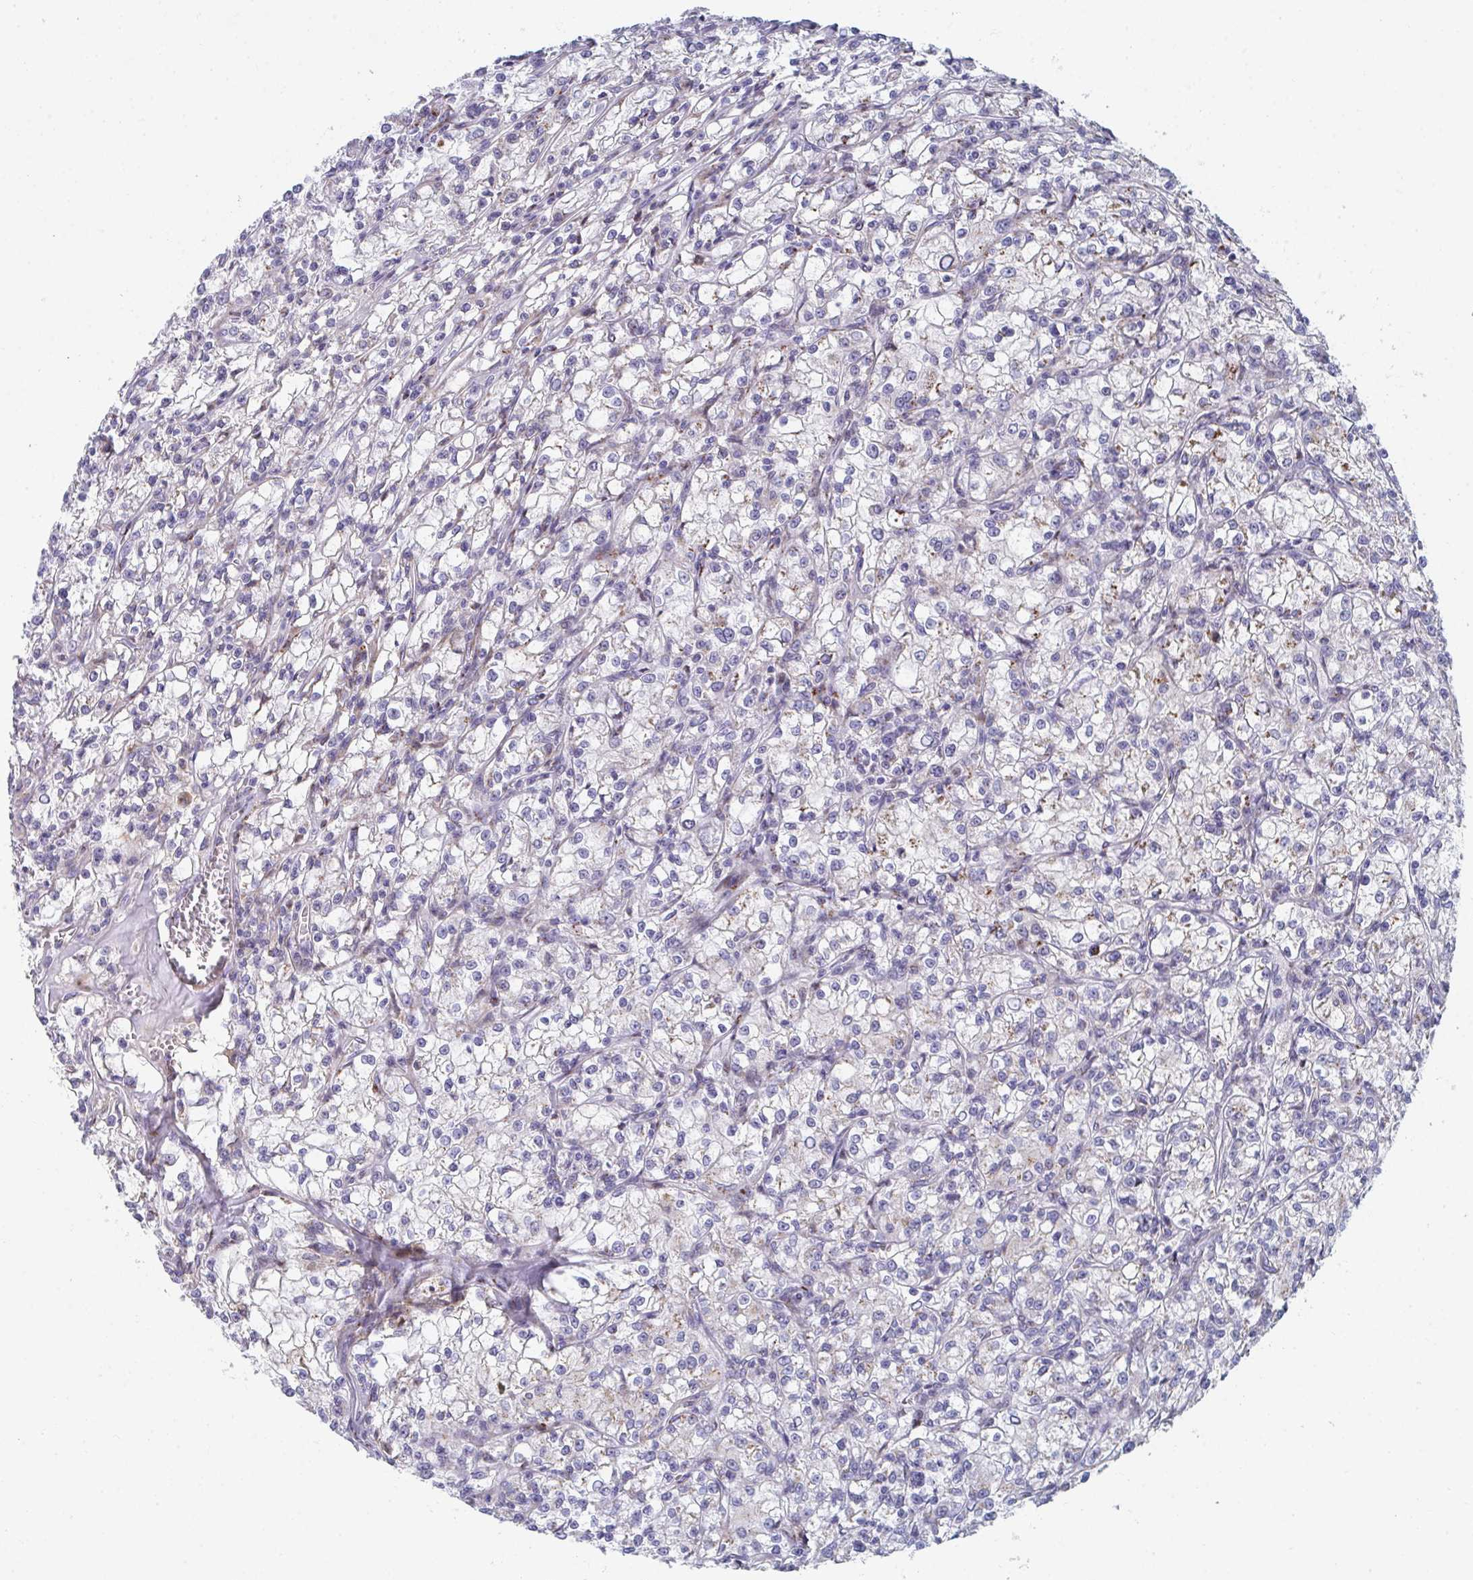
{"staining": {"intensity": "negative", "quantity": "none", "location": "none"}, "tissue": "renal cancer", "cell_type": "Tumor cells", "image_type": "cancer", "snomed": [{"axis": "morphology", "description": "Adenocarcinoma, NOS"}, {"axis": "topography", "description": "Kidney"}], "caption": "Micrograph shows no protein staining in tumor cells of renal adenocarcinoma tissue. The staining was performed using DAB (3,3'-diaminobenzidine) to visualize the protein expression in brown, while the nuclei were stained in blue with hematoxylin (Magnification: 20x).", "gene": "PSMG1", "patient": {"sex": "female", "age": 59}}